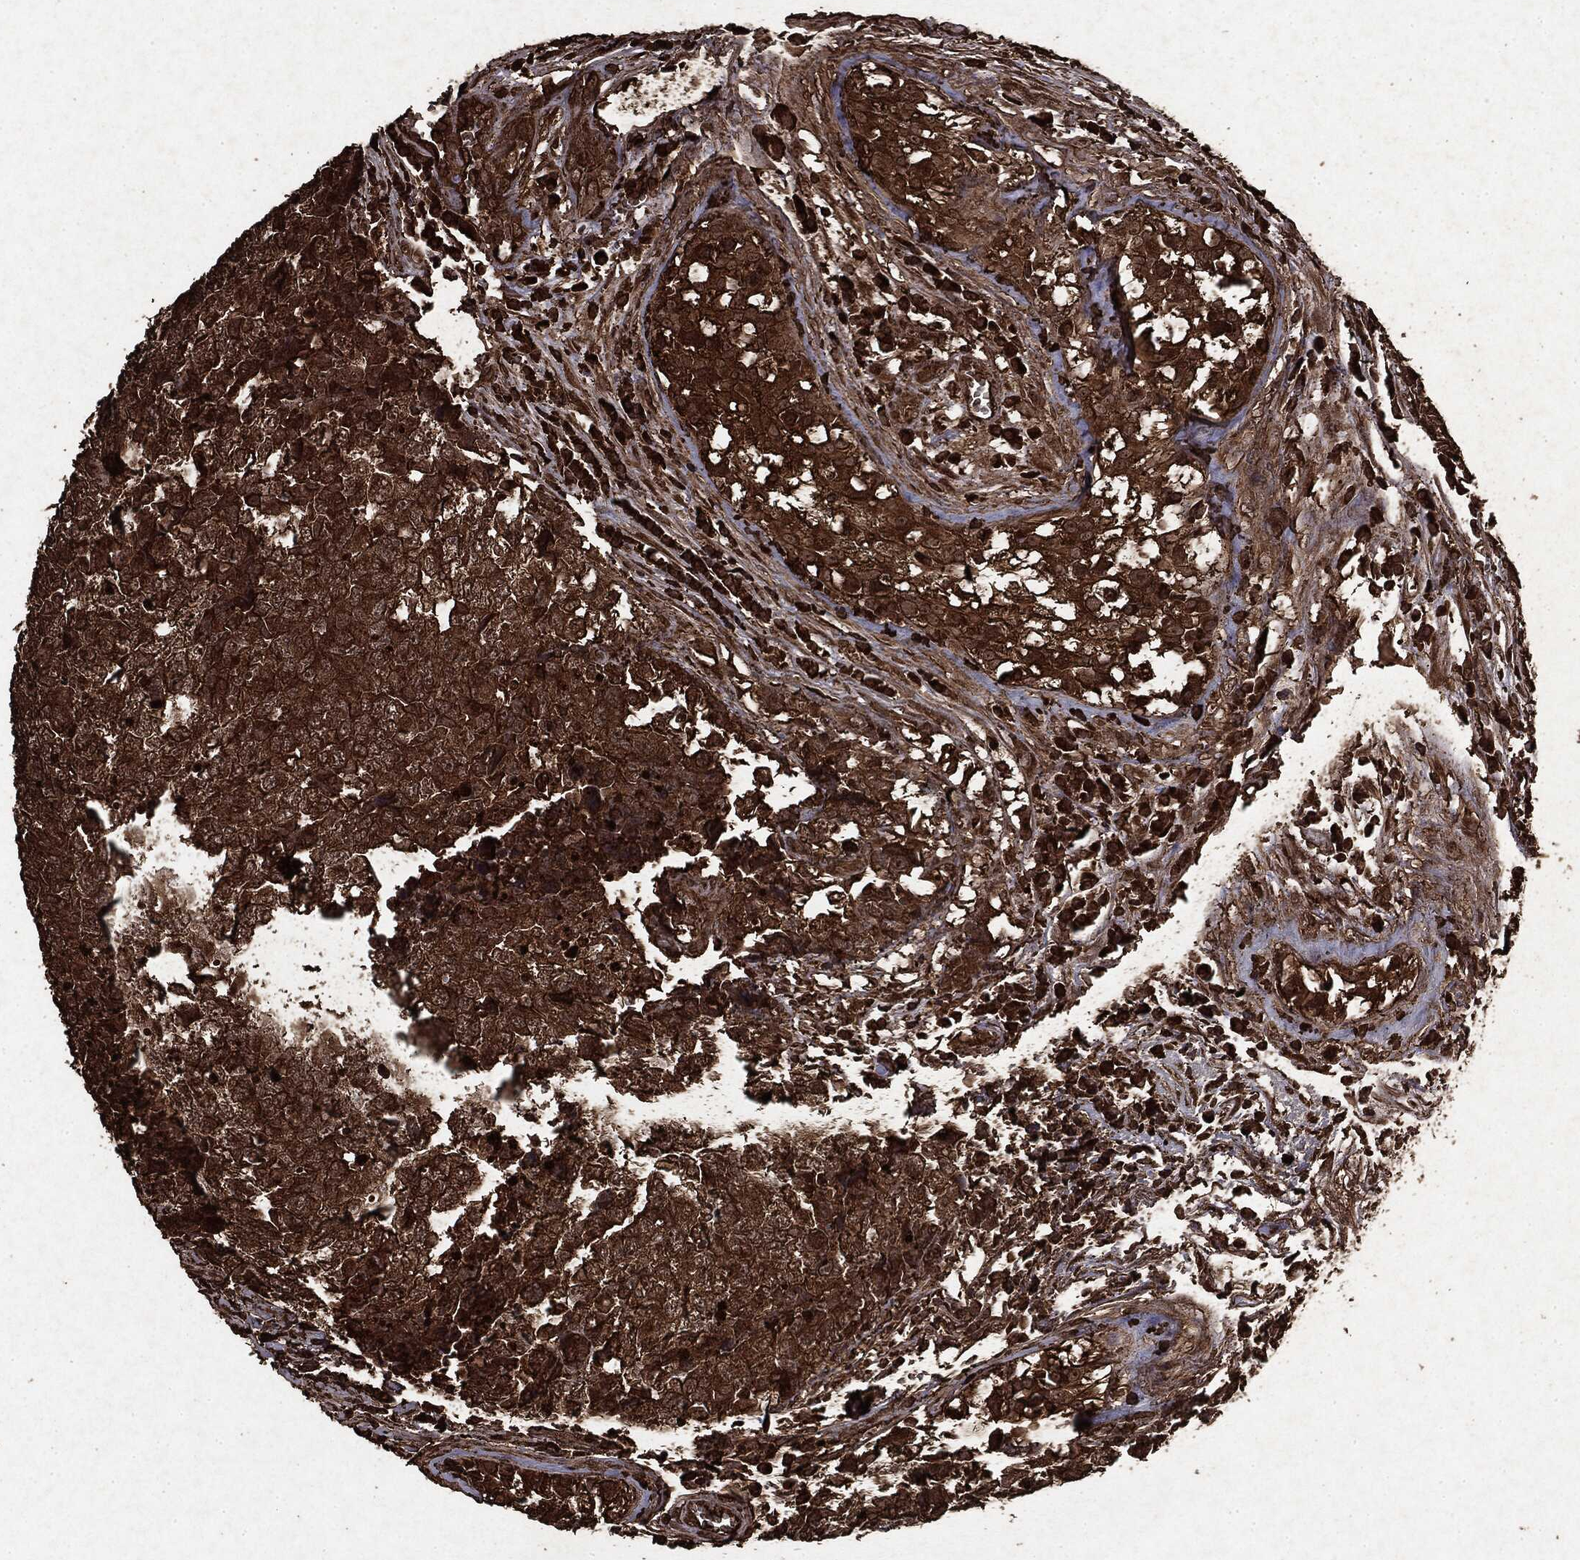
{"staining": {"intensity": "moderate", "quantity": ">75%", "location": "cytoplasmic/membranous"}, "tissue": "testis cancer", "cell_type": "Tumor cells", "image_type": "cancer", "snomed": [{"axis": "morphology", "description": "Carcinoma, Embryonal, NOS"}, {"axis": "topography", "description": "Testis"}], "caption": "Immunohistochemistry of human testis cancer (embryonal carcinoma) exhibits medium levels of moderate cytoplasmic/membranous staining in approximately >75% of tumor cells.", "gene": "ARAF", "patient": {"sex": "male", "age": 23}}